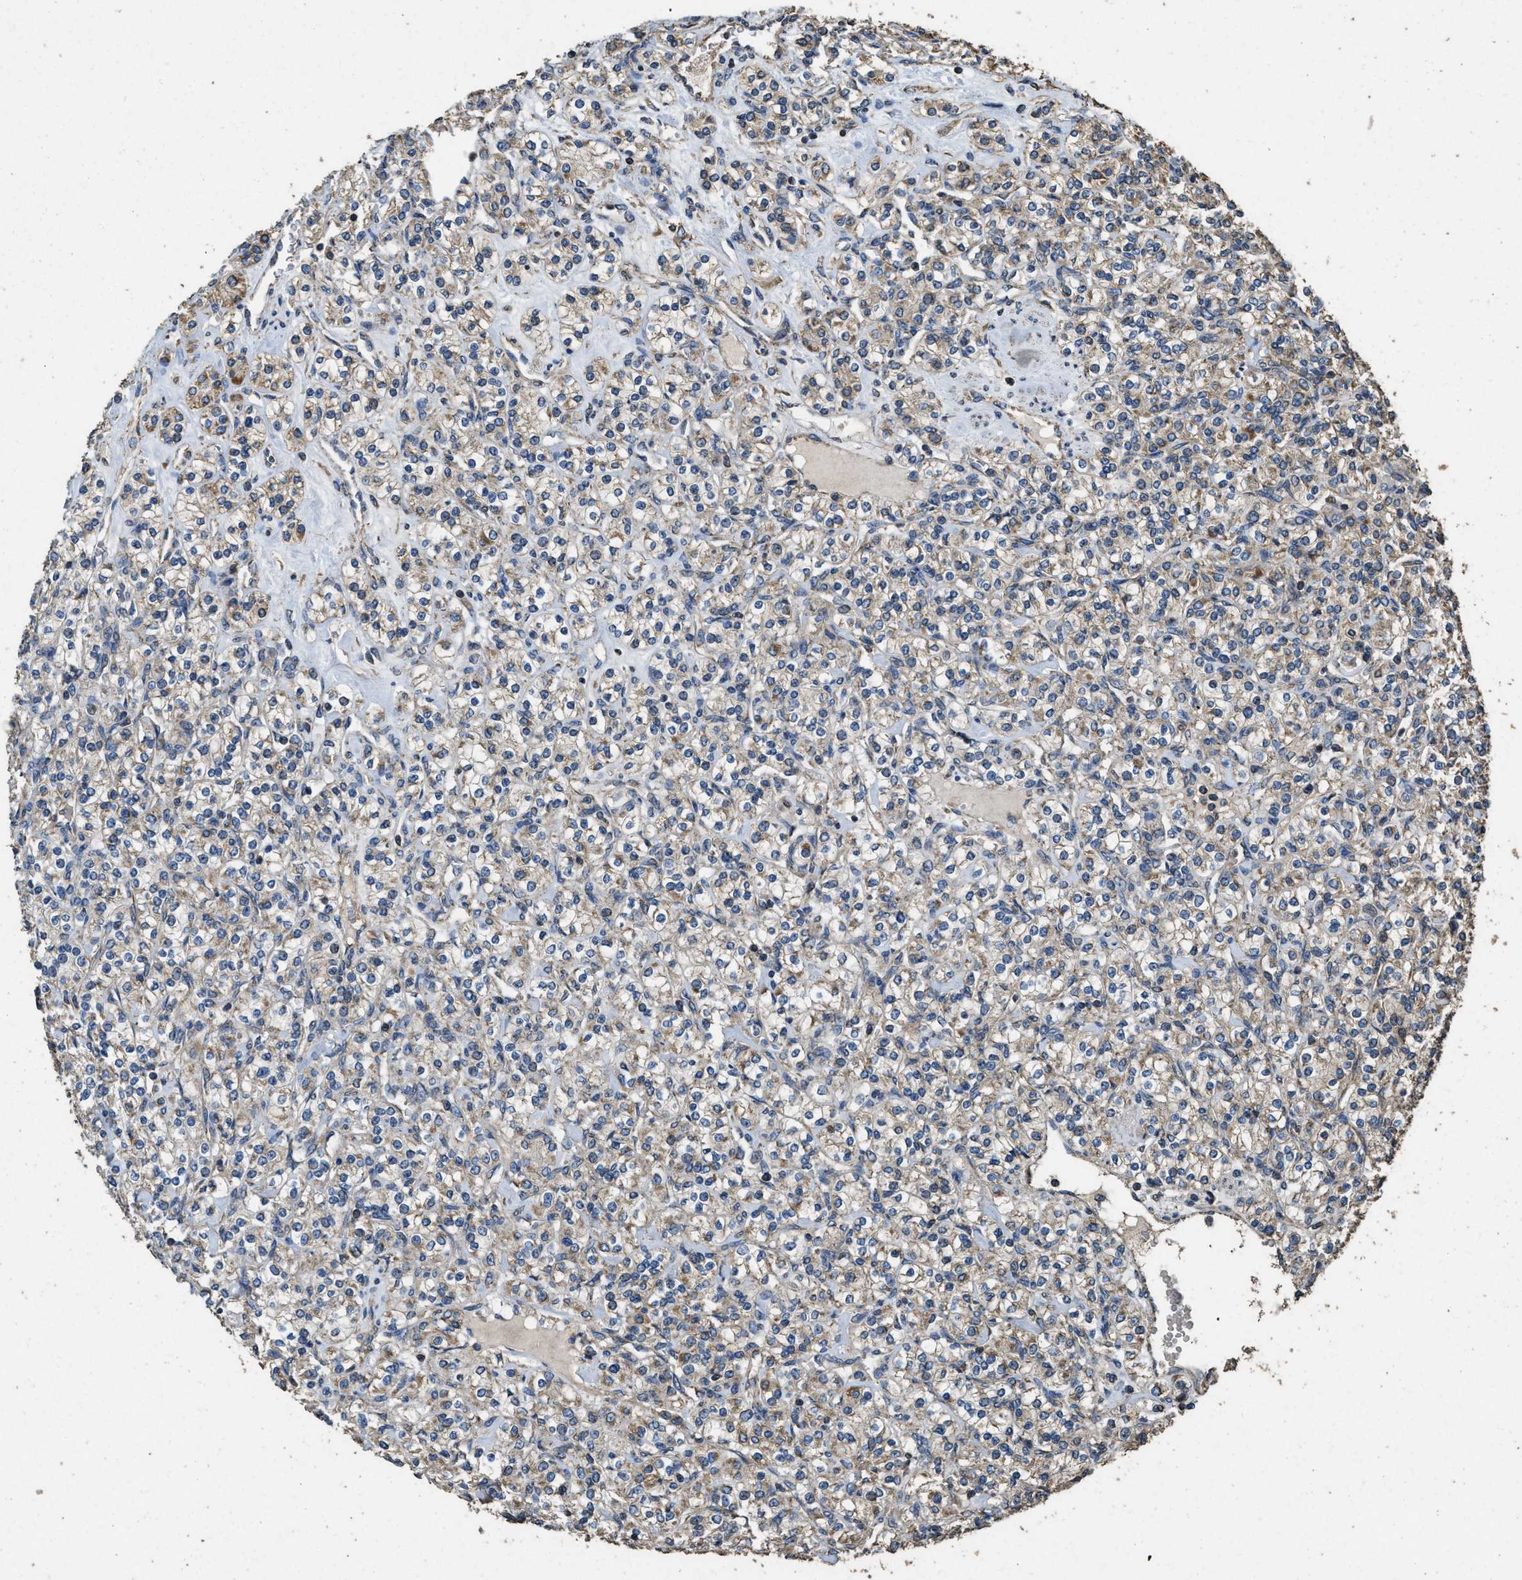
{"staining": {"intensity": "weak", "quantity": ">75%", "location": "cytoplasmic/membranous"}, "tissue": "renal cancer", "cell_type": "Tumor cells", "image_type": "cancer", "snomed": [{"axis": "morphology", "description": "Adenocarcinoma, NOS"}, {"axis": "topography", "description": "Kidney"}], "caption": "An image of adenocarcinoma (renal) stained for a protein exhibits weak cytoplasmic/membranous brown staining in tumor cells.", "gene": "CYRIA", "patient": {"sex": "male", "age": 77}}